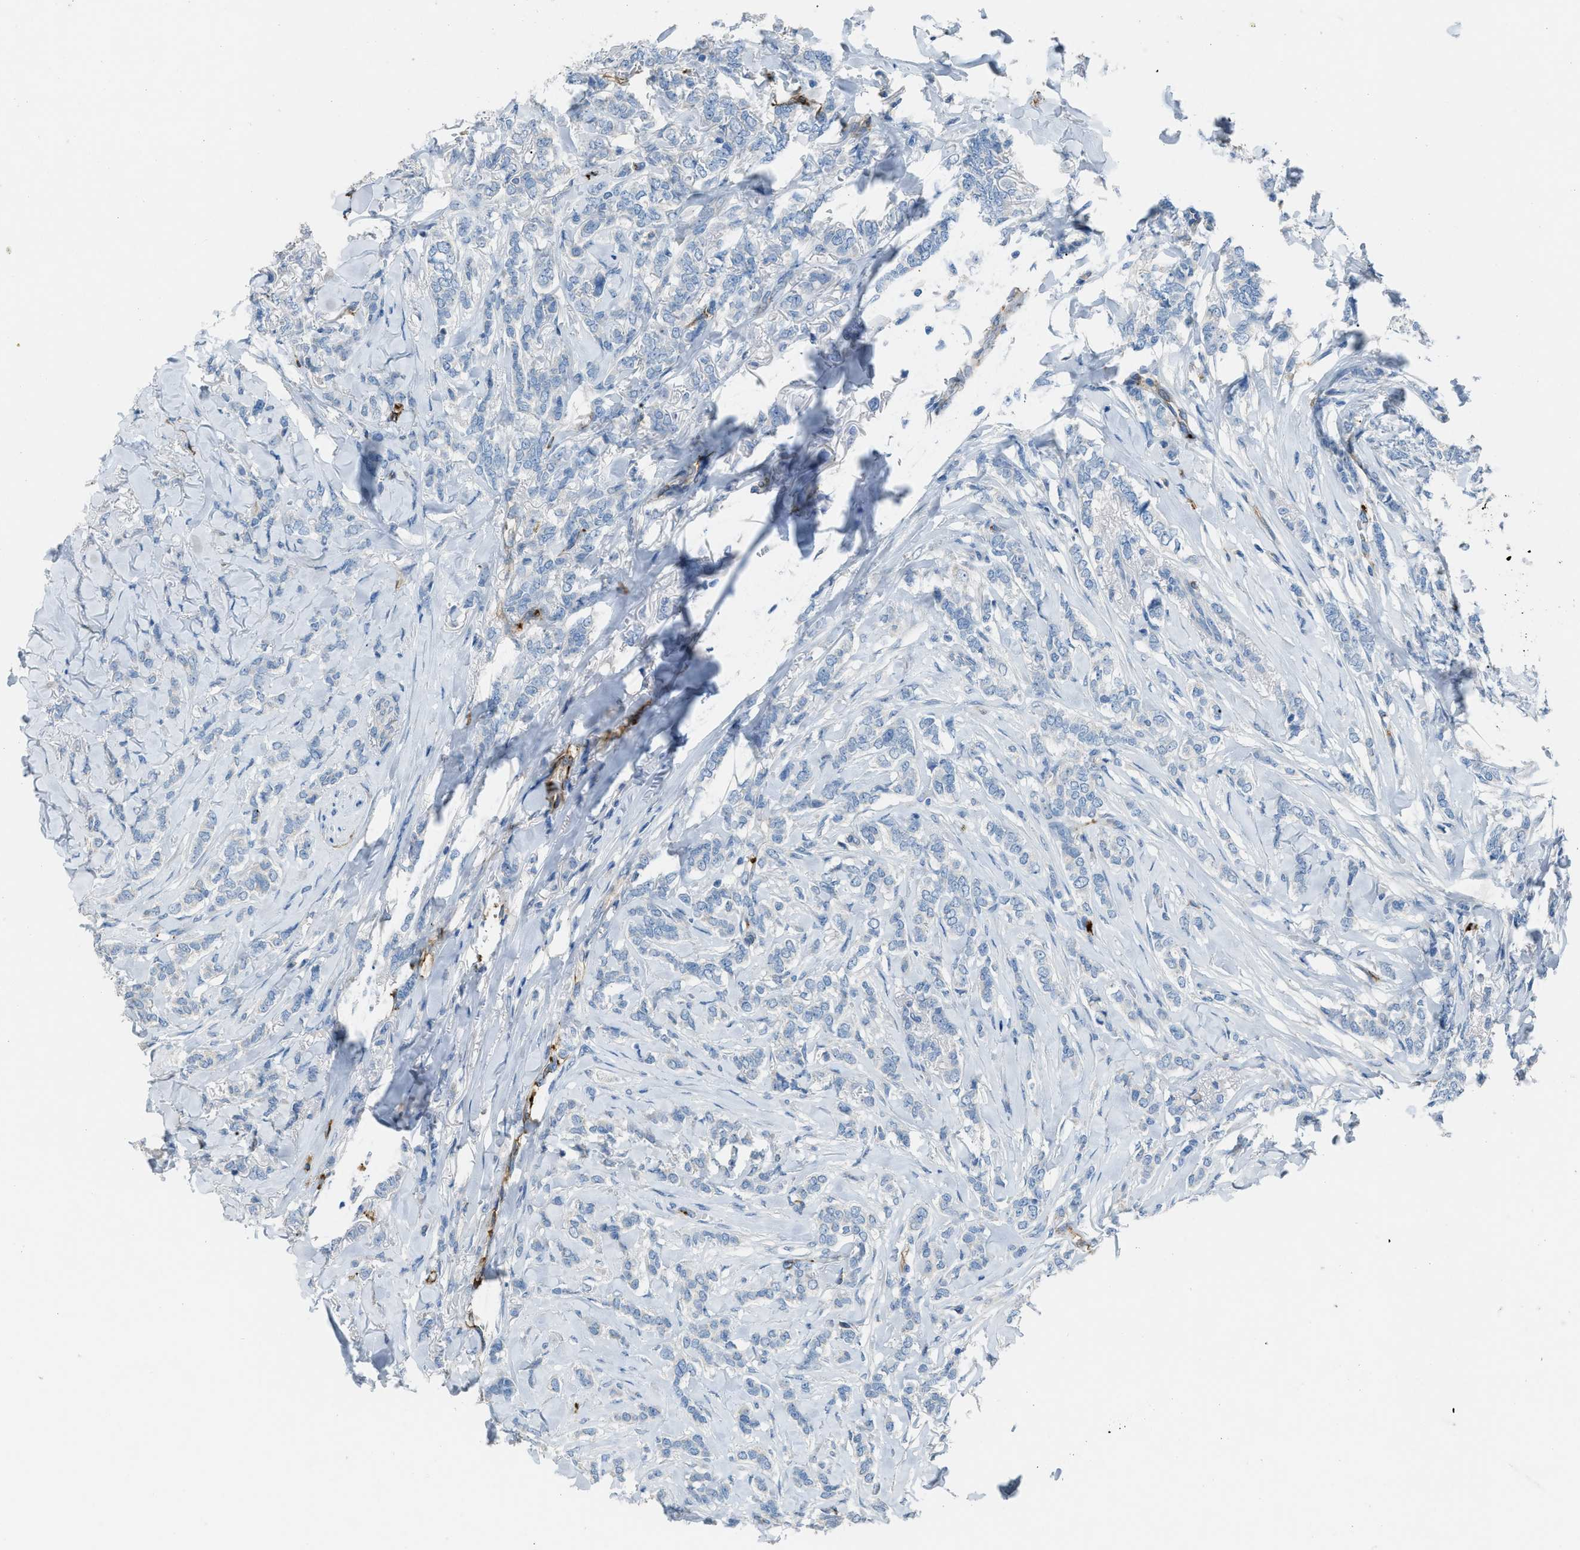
{"staining": {"intensity": "negative", "quantity": "none", "location": "none"}, "tissue": "breast cancer", "cell_type": "Tumor cells", "image_type": "cancer", "snomed": [{"axis": "morphology", "description": "Lobular carcinoma"}, {"axis": "topography", "description": "Skin"}, {"axis": "topography", "description": "Breast"}], "caption": "This micrograph is of lobular carcinoma (breast) stained with IHC to label a protein in brown with the nuclei are counter-stained blue. There is no expression in tumor cells.", "gene": "SLC22A15", "patient": {"sex": "female", "age": 46}}